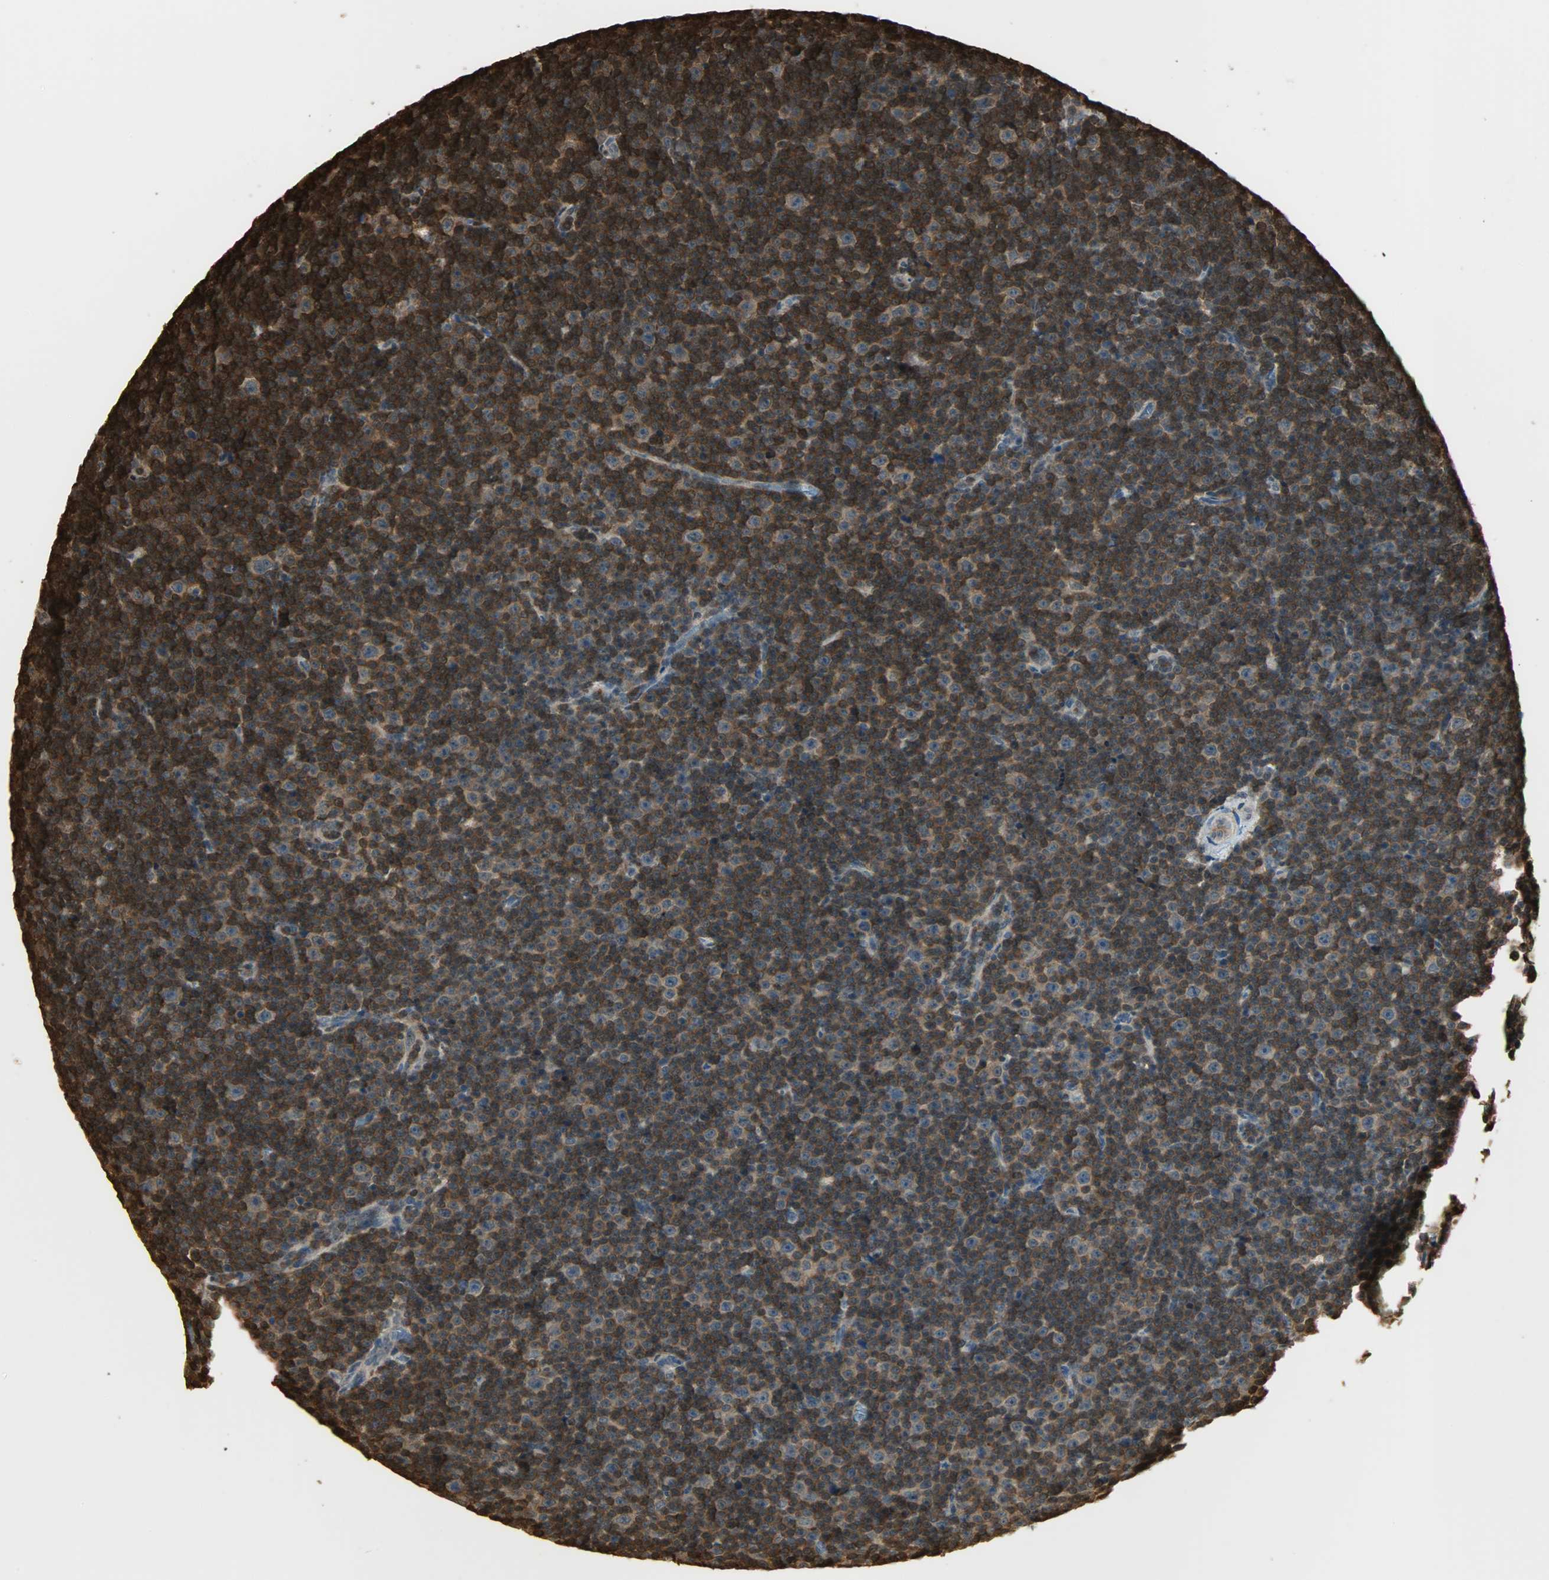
{"staining": {"intensity": "strong", "quantity": ">75%", "location": "cytoplasmic/membranous"}, "tissue": "lymphoma", "cell_type": "Tumor cells", "image_type": "cancer", "snomed": [{"axis": "morphology", "description": "Malignant lymphoma, non-Hodgkin's type, Low grade"}, {"axis": "topography", "description": "Lymph node"}], "caption": "This photomicrograph exhibits IHC staining of human lymphoma, with high strong cytoplasmic/membranous expression in about >75% of tumor cells.", "gene": "YWHAZ", "patient": {"sex": "female", "age": 67}}